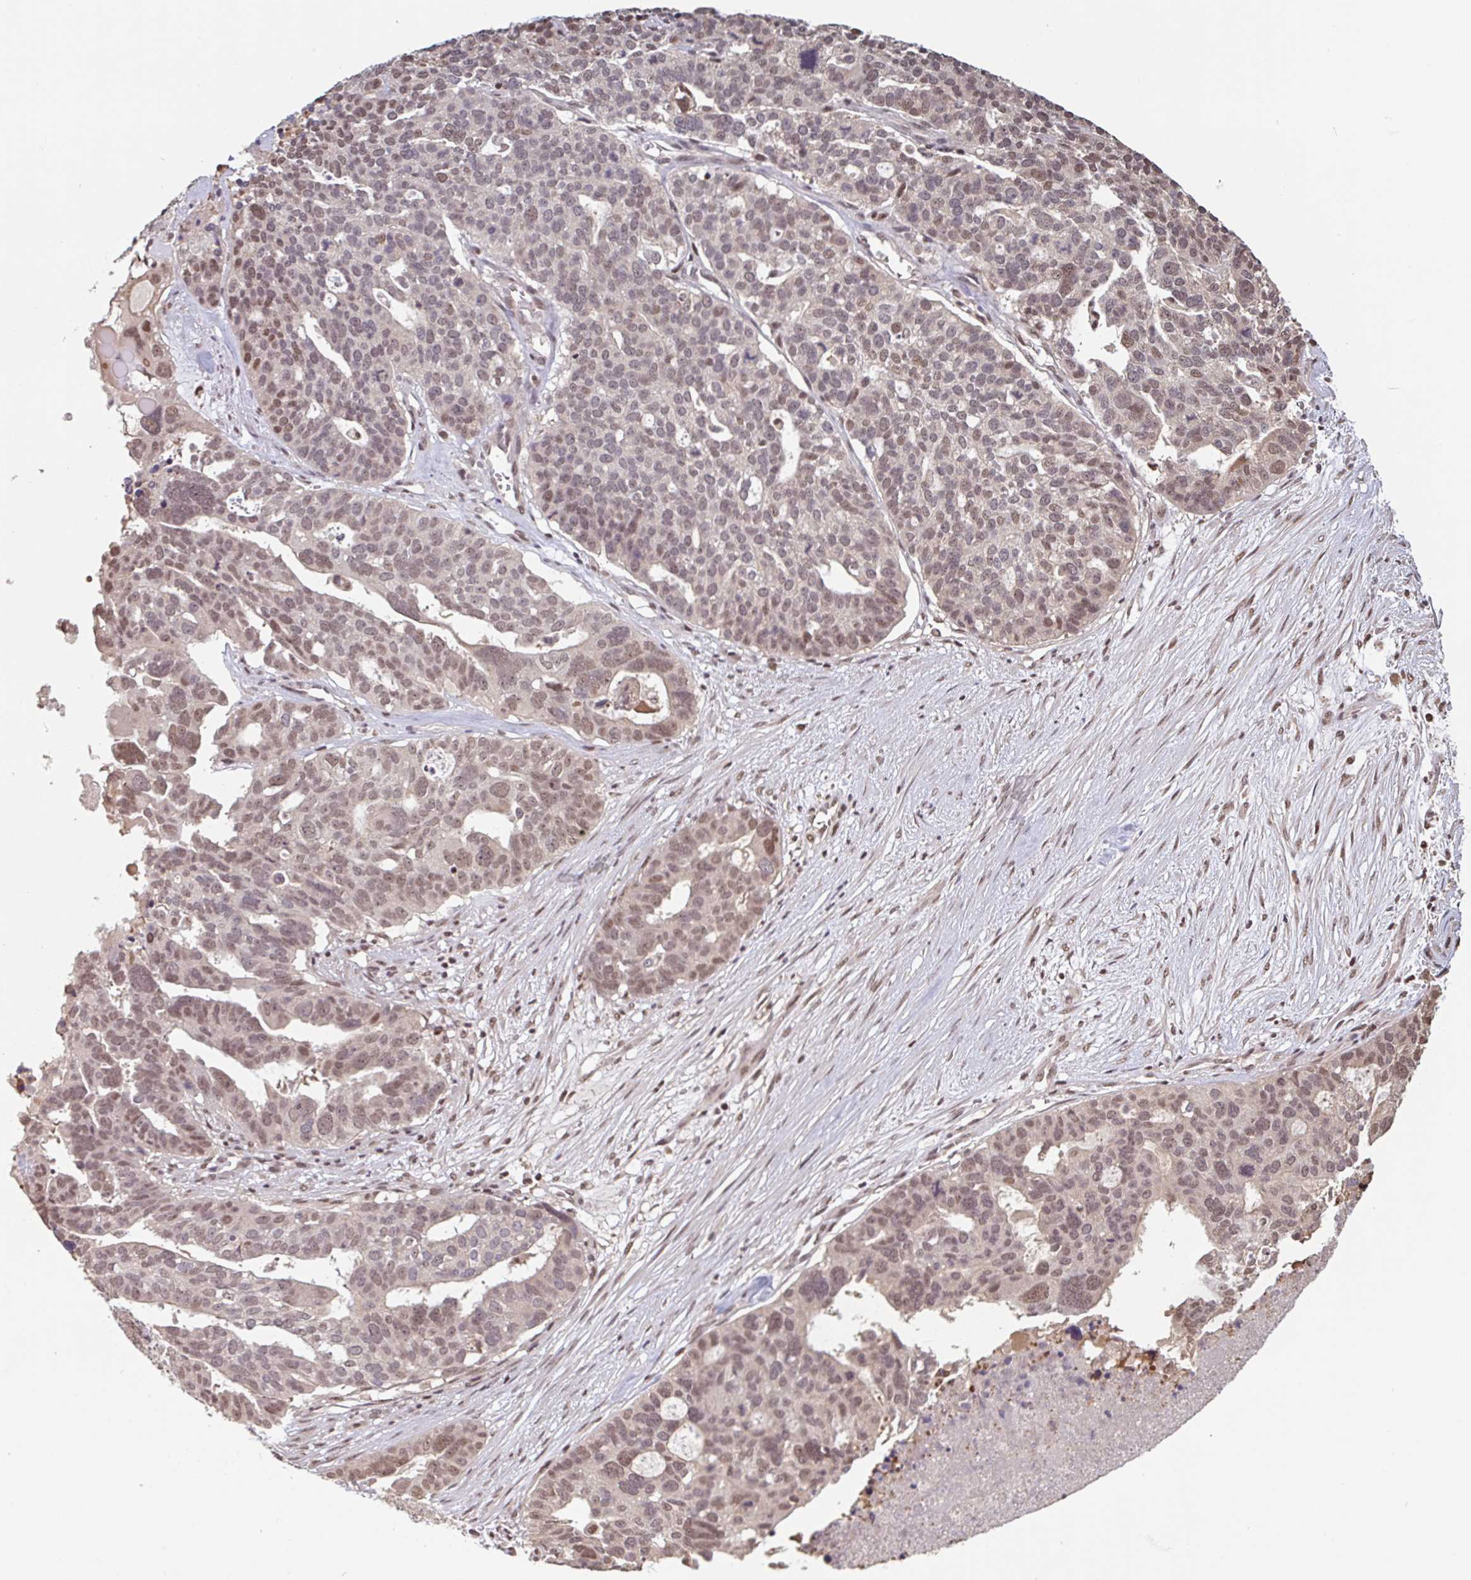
{"staining": {"intensity": "moderate", "quantity": ">75%", "location": "nuclear"}, "tissue": "ovarian cancer", "cell_type": "Tumor cells", "image_type": "cancer", "snomed": [{"axis": "morphology", "description": "Cystadenocarcinoma, serous, NOS"}, {"axis": "topography", "description": "Ovary"}], "caption": "Protein staining exhibits moderate nuclear expression in approximately >75% of tumor cells in ovarian serous cystadenocarcinoma.", "gene": "DR1", "patient": {"sex": "female", "age": 59}}